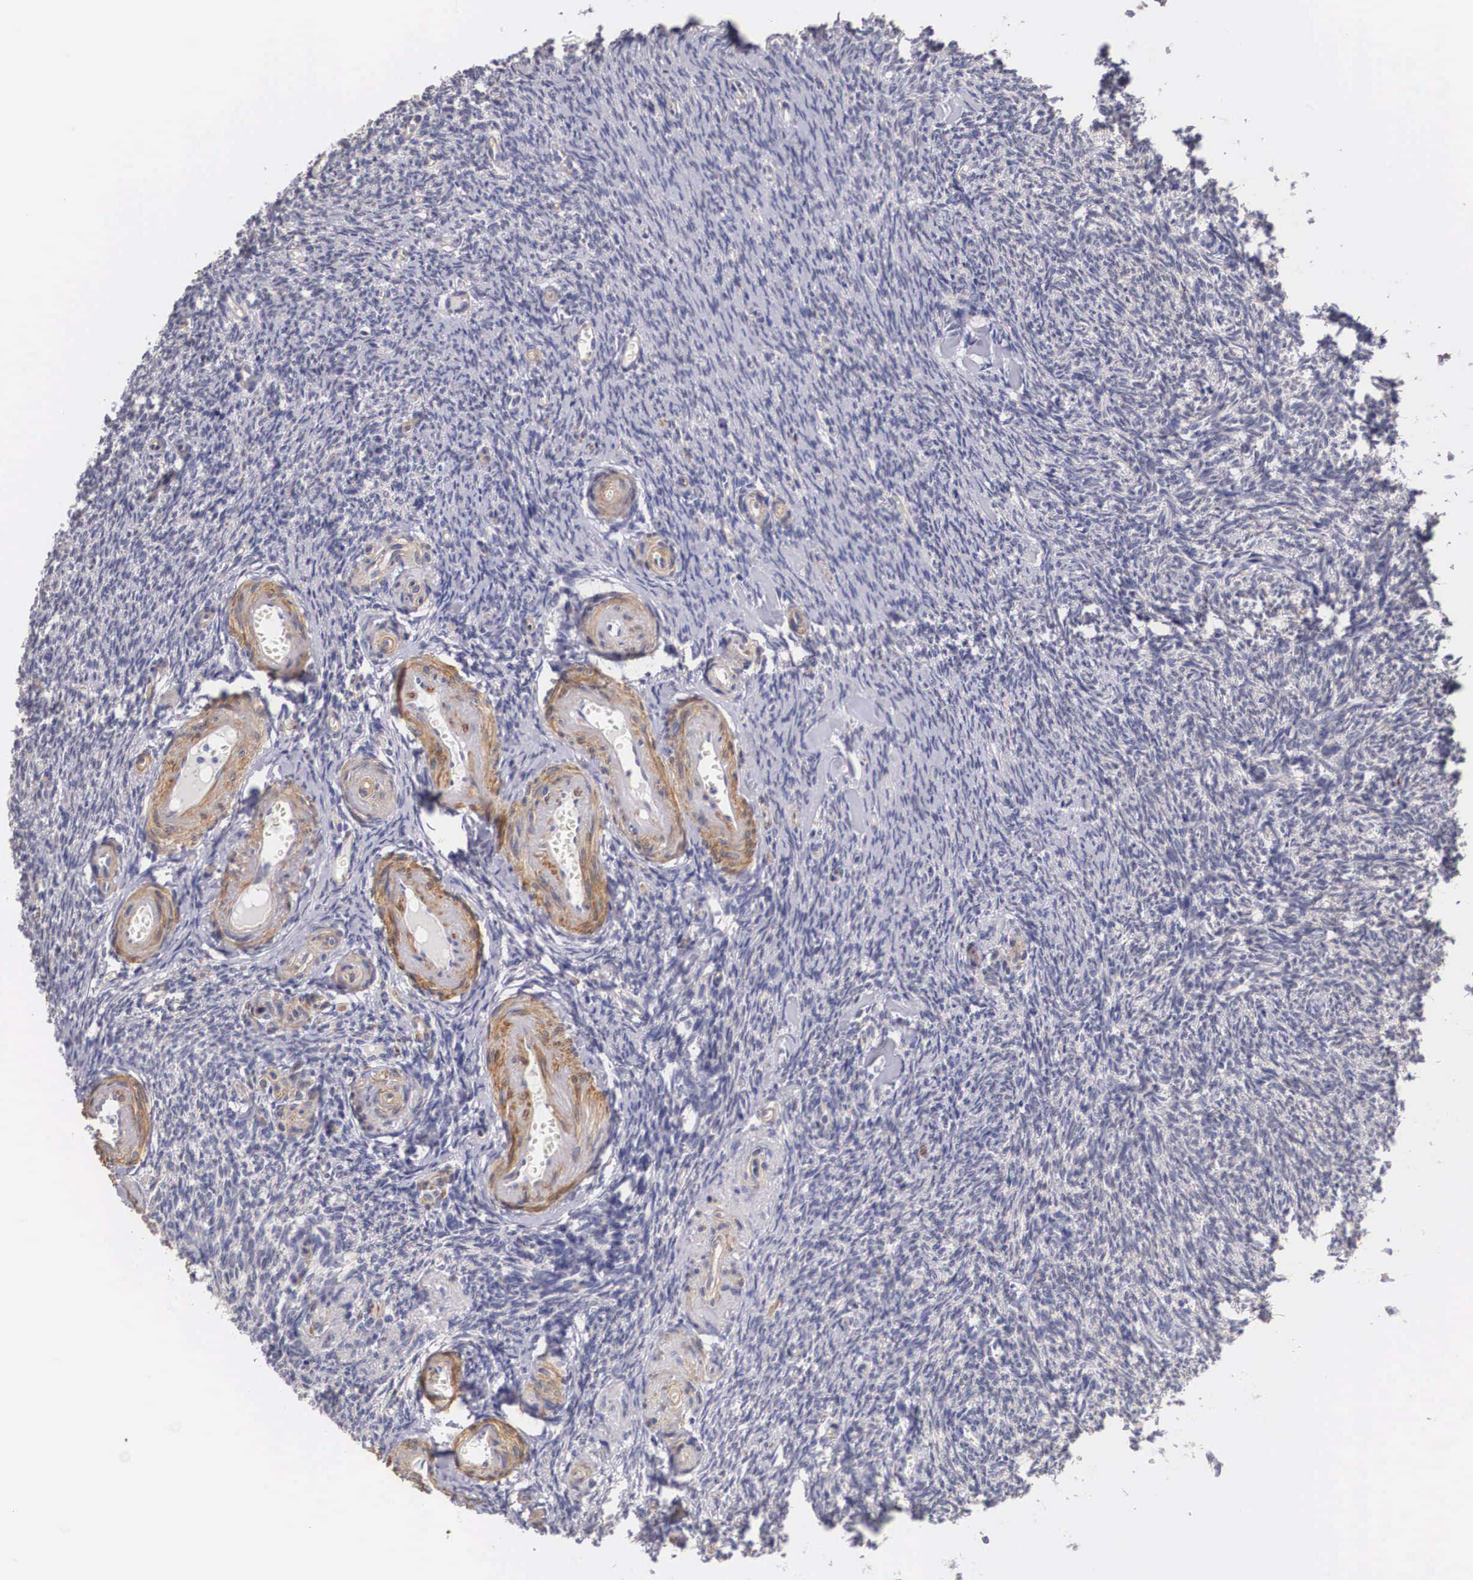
{"staining": {"intensity": "moderate", "quantity": ">75%", "location": "nuclear"}, "tissue": "ovary", "cell_type": "Follicle cells", "image_type": "normal", "snomed": [{"axis": "morphology", "description": "Normal tissue, NOS"}, {"axis": "topography", "description": "Ovary"}], "caption": "This is an image of immunohistochemistry (IHC) staining of normal ovary, which shows moderate staining in the nuclear of follicle cells.", "gene": "ENOX2", "patient": {"sex": "female", "age": 54}}